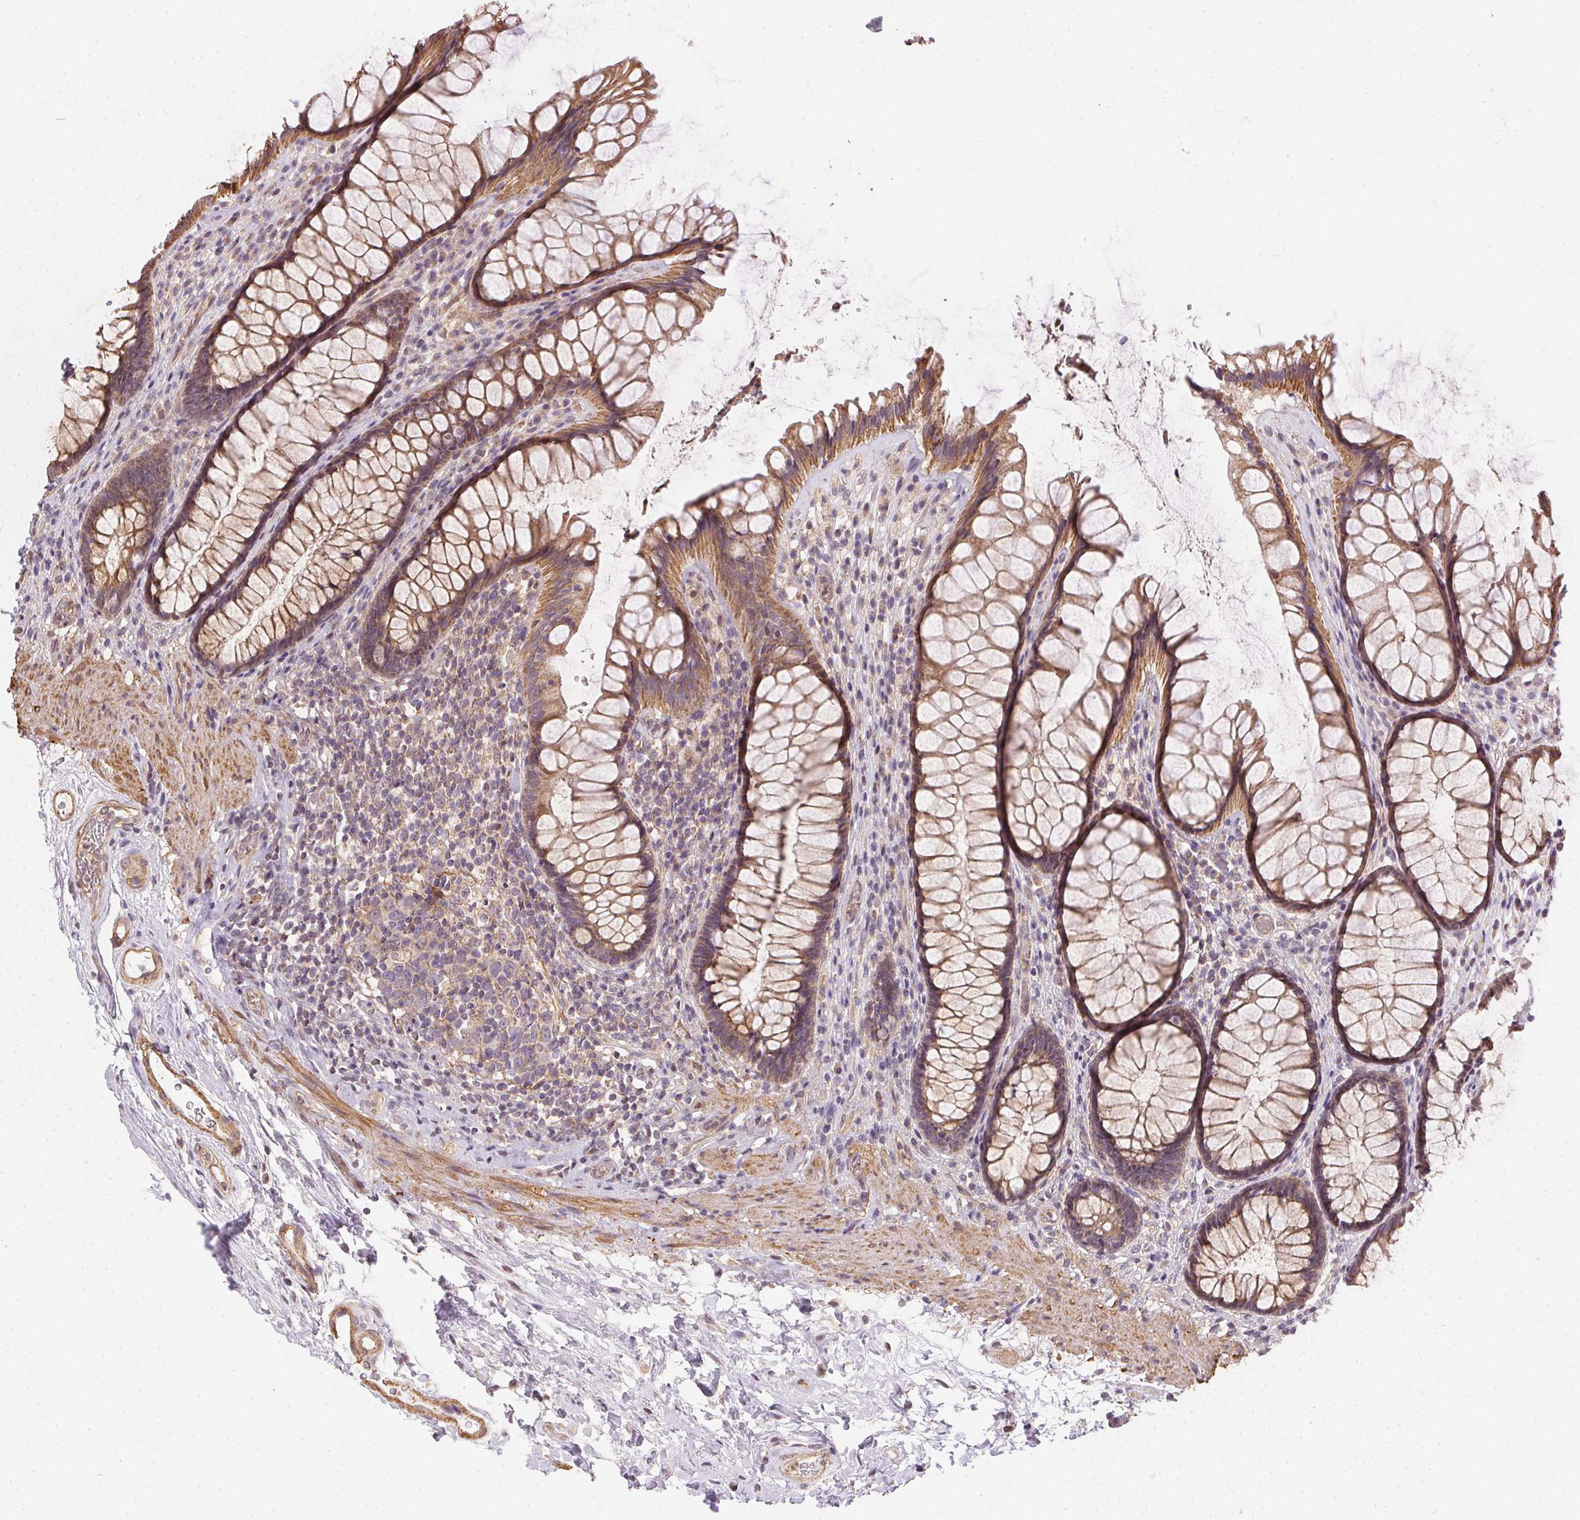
{"staining": {"intensity": "moderate", "quantity": ">75%", "location": "cytoplasmic/membranous"}, "tissue": "rectum", "cell_type": "Glandular cells", "image_type": "normal", "snomed": [{"axis": "morphology", "description": "Normal tissue, NOS"}, {"axis": "topography", "description": "Rectum"}], "caption": "IHC (DAB (3,3'-diaminobenzidine)) staining of benign rectum shows moderate cytoplasmic/membranous protein expression in about >75% of glandular cells.", "gene": "REV3L", "patient": {"sex": "male", "age": 72}}